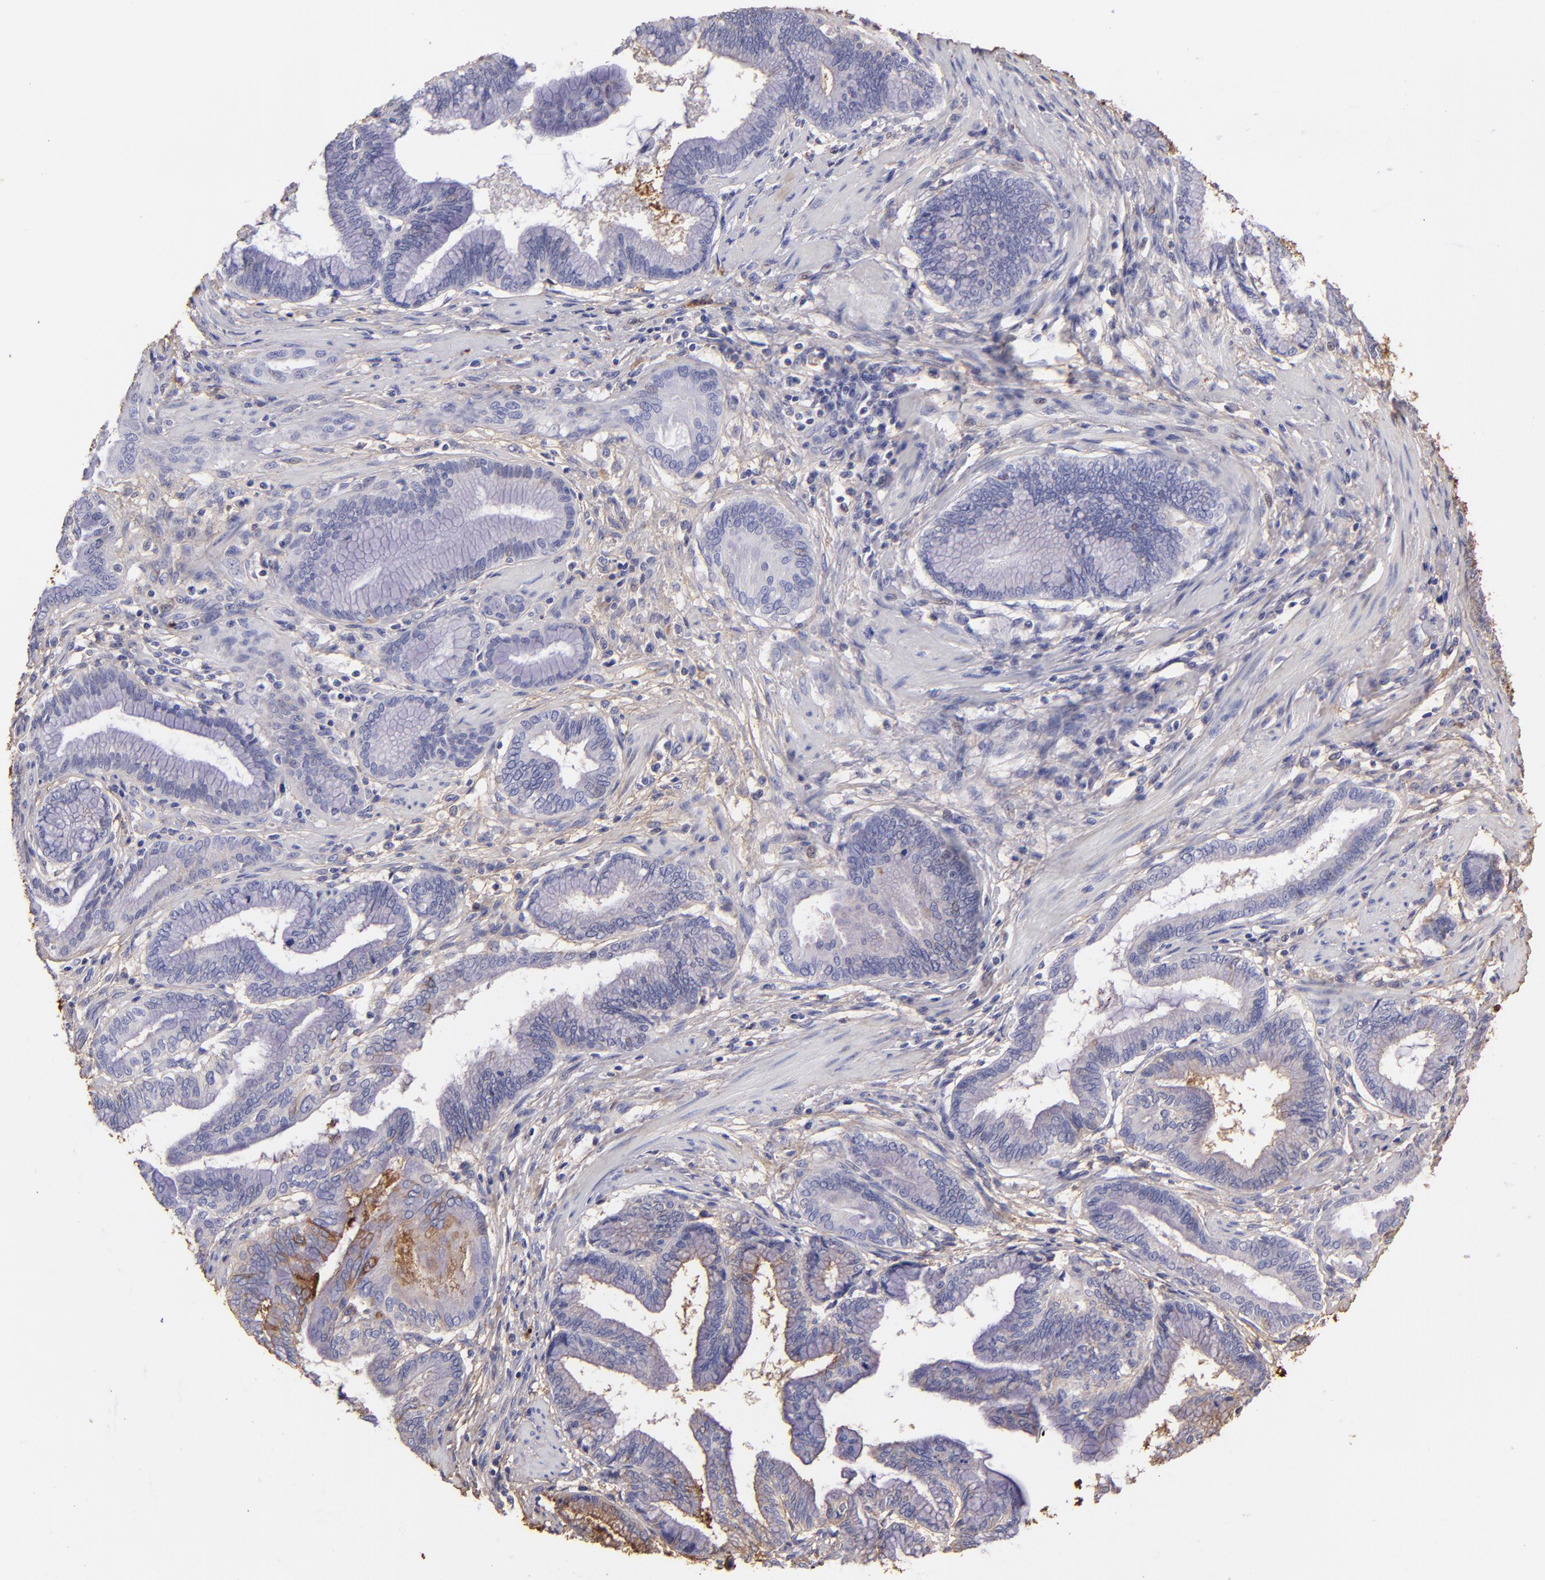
{"staining": {"intensity": "moderate", "quantity": "<25%", "location": "cytoplasmic/membranous"}, "tissue": "pancreatic cancer", "cell_type": "Tumor cells", "image_type": "cancer", "snomed": [{"axis": "morphology", "description": "Adenocarcinoma, NOS"}, {"axis": "topography", "description": "Pancreas"}], "caption": "A brown stain highlights moderate cytoplasmic/membranous positivity of a protein in adenocarcinoma (pancreatic) tumor cells.", "gene": "FGB", "patient": {"sex": "female", "age": 64}}